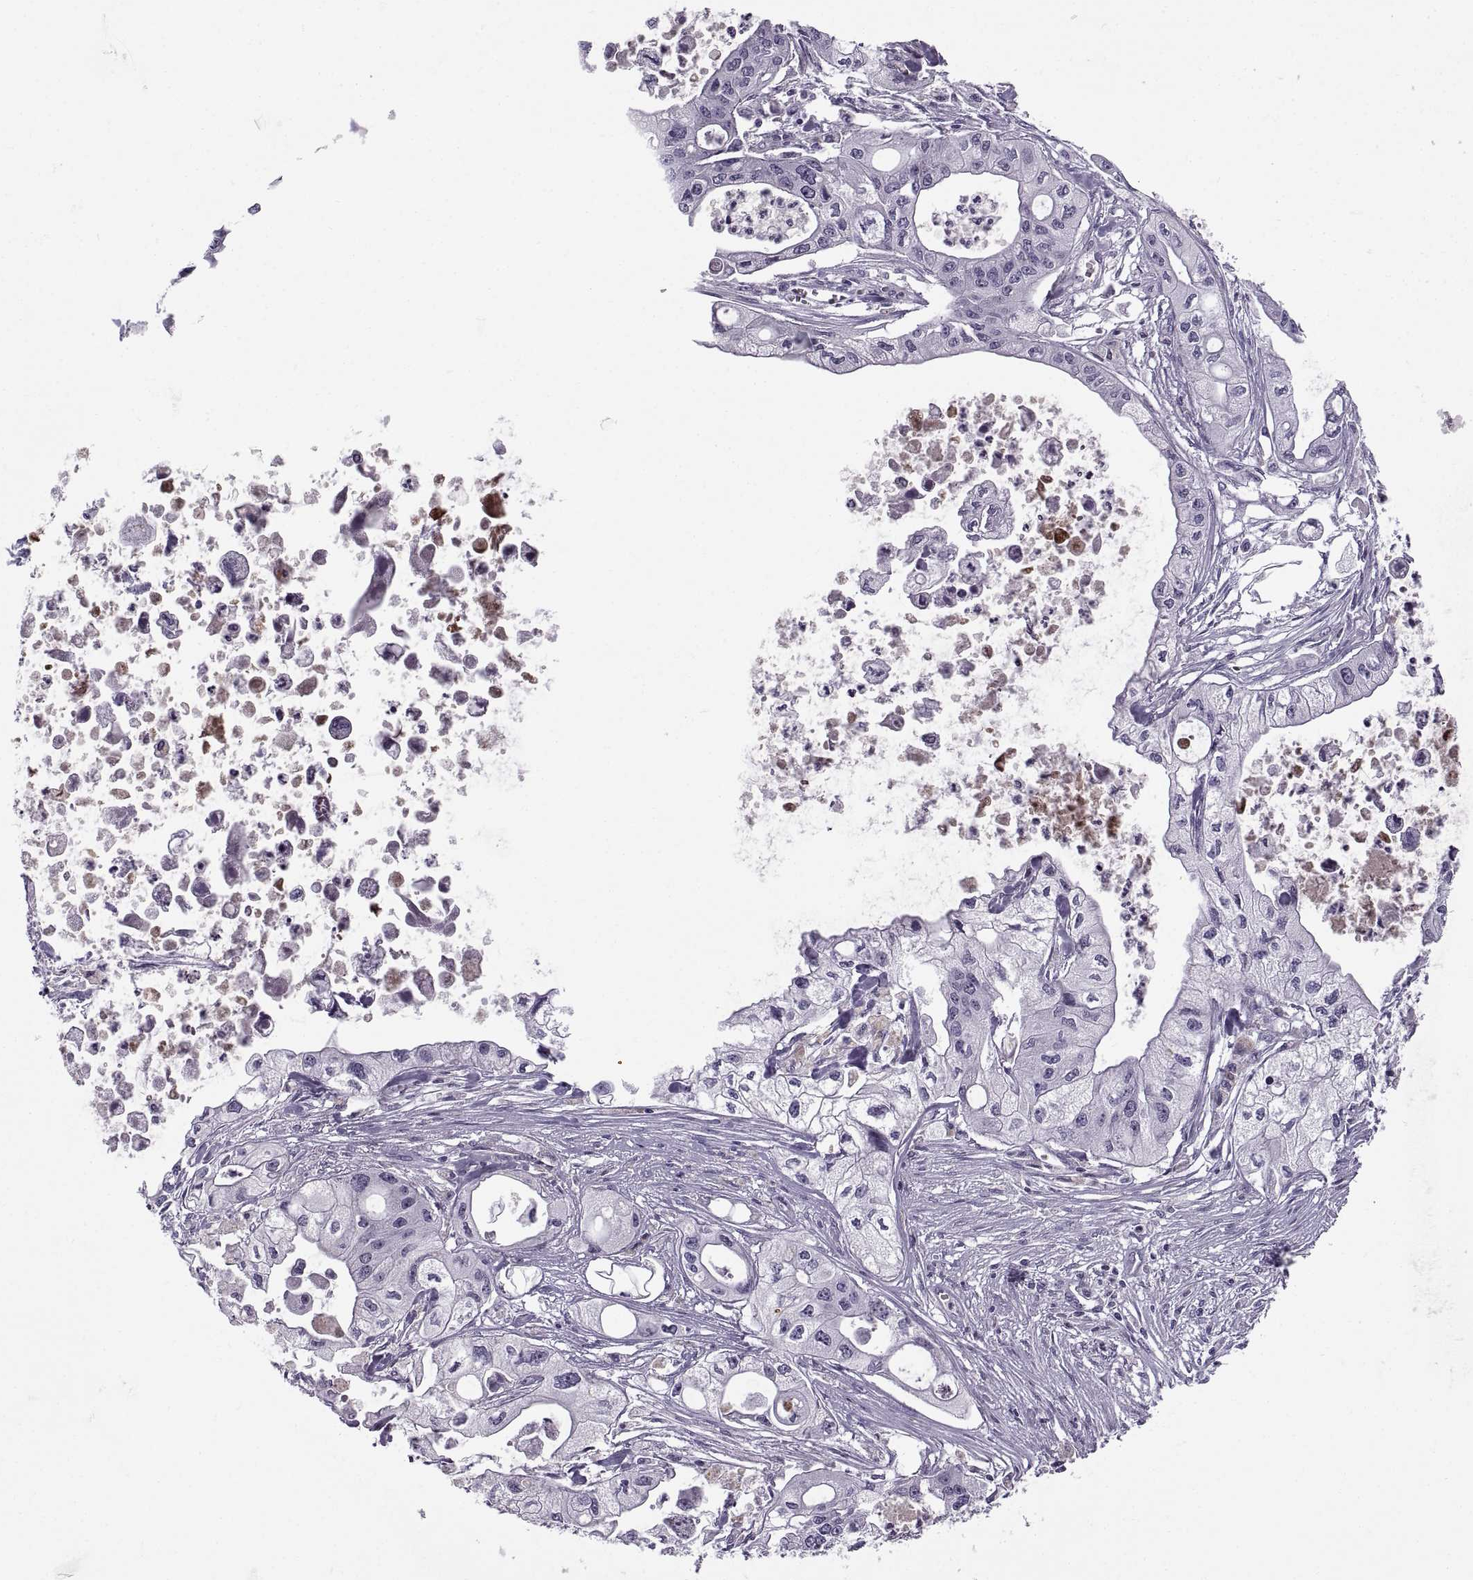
{"staining": {"intensity": "negative", "quantity": "none", "location": "none"}, "tissue": "pancreatic cancer", "cell_type": "Tumor cells", "image_type": "cancer", "snomed": [{"axis": "morphology", "description": "Adenocarcinoma, NOS"}, {"axis": "topography", "description": "Pancreas"}], "caption": "Immunohistochemistry of pancreatic cancer (adenocarcinoma) displays no positivity in tumor cells.", "gene": "CALCR", "patient": {"sex": "male", "age": 70}}